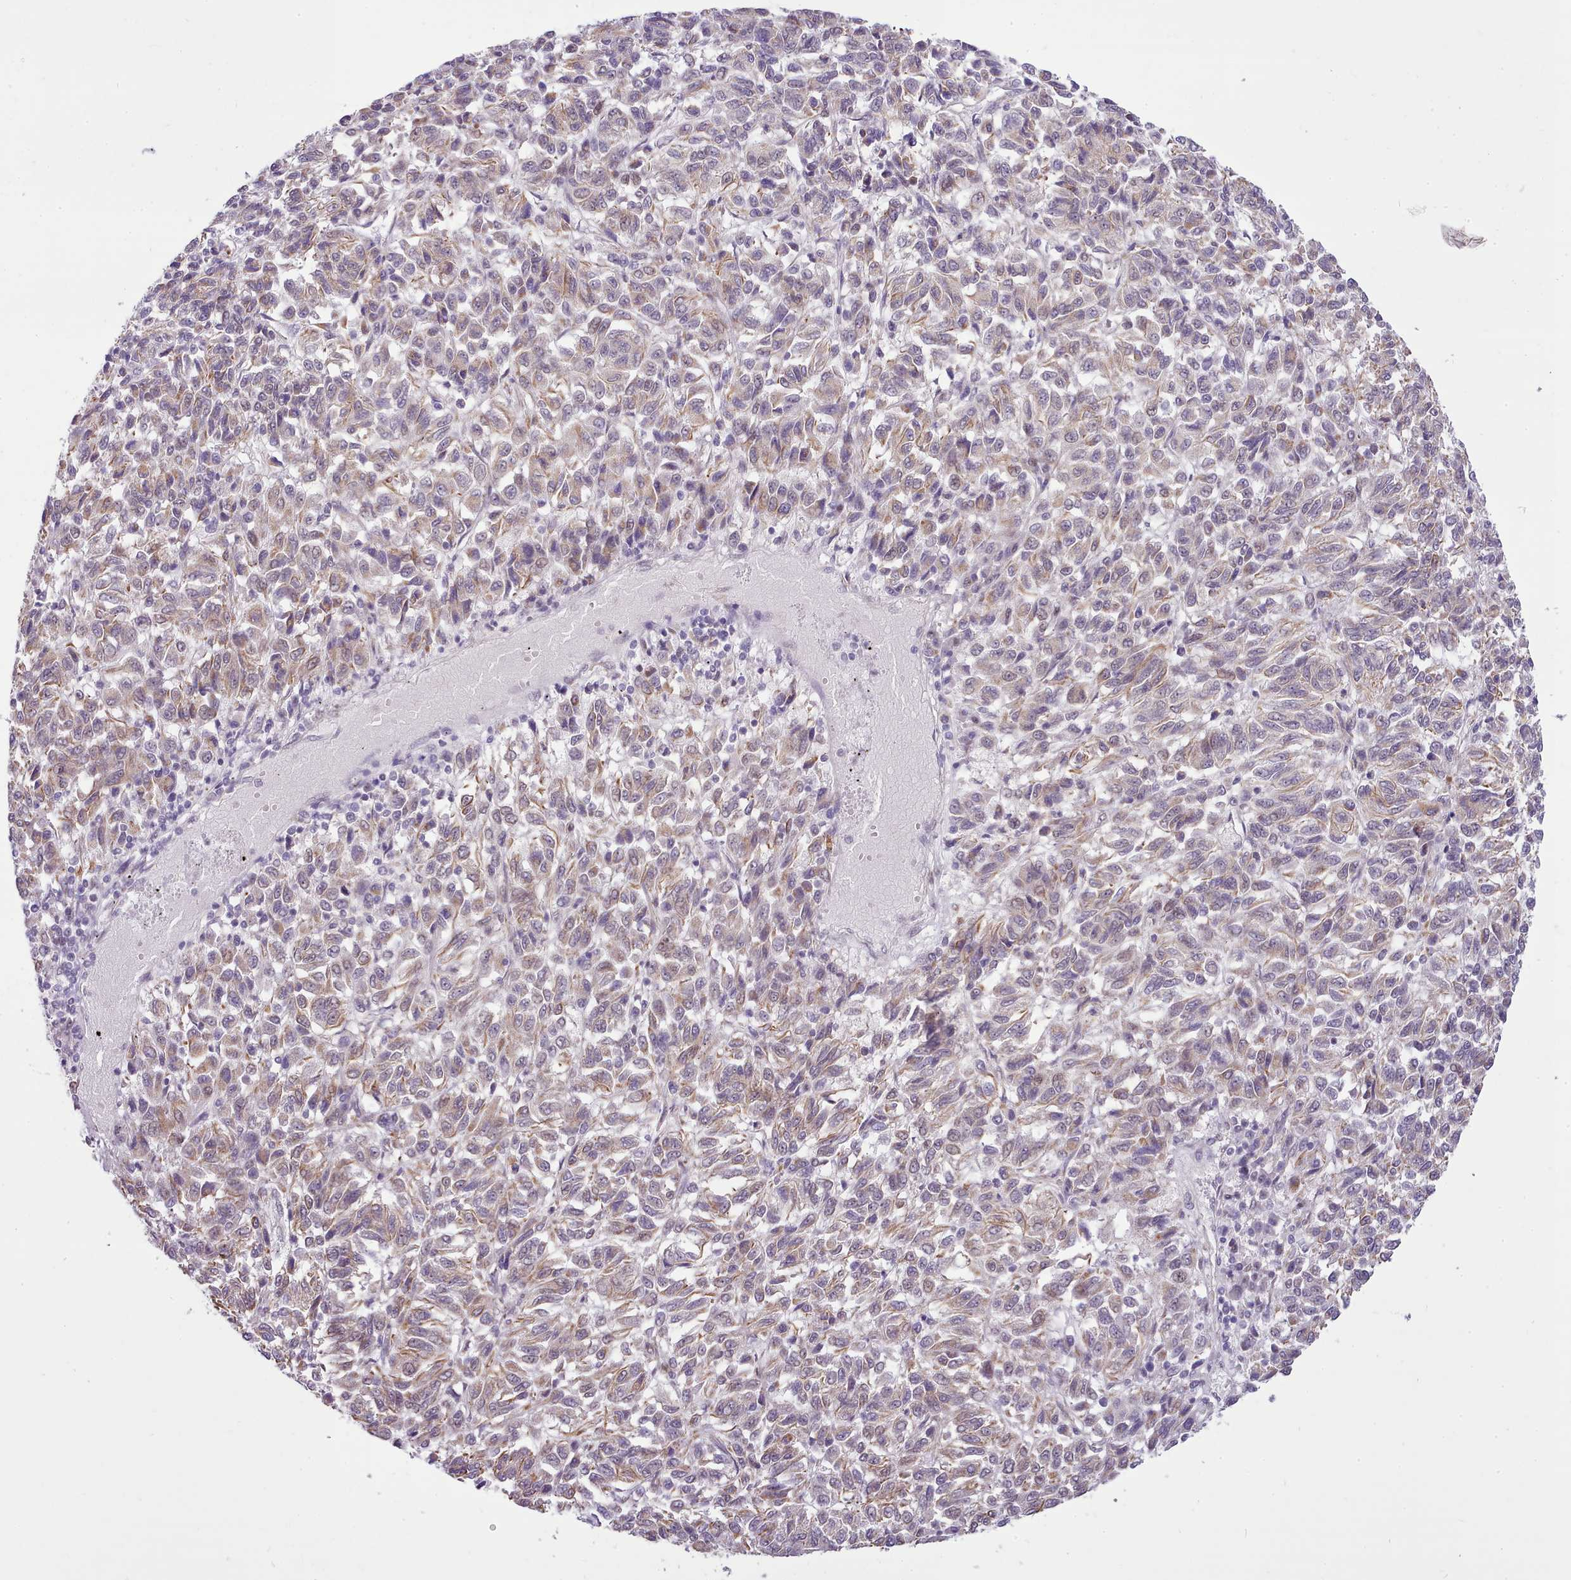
{"staining": {"intensity": "weak", "quantity": "25%-75%", "location": "cytoplasmic/membranous"}, "tissue": "melanoma", "cell_type": "Tumor cells", "image_type": "cancer", "snomed": [{"axis": "morphology", "description": "Malignant melanoma, Metastatic site"}, {"axis": "topography", "description": "Lung"}], "caption": "An image showing weak cytoplasmic/membranous expression in about 25%-75% of tumor cells in melanoma, as visualized by brown immunohistochemical staining.", "gene": "HOXB7", "patient": {"sex": "male", "age": 64}}